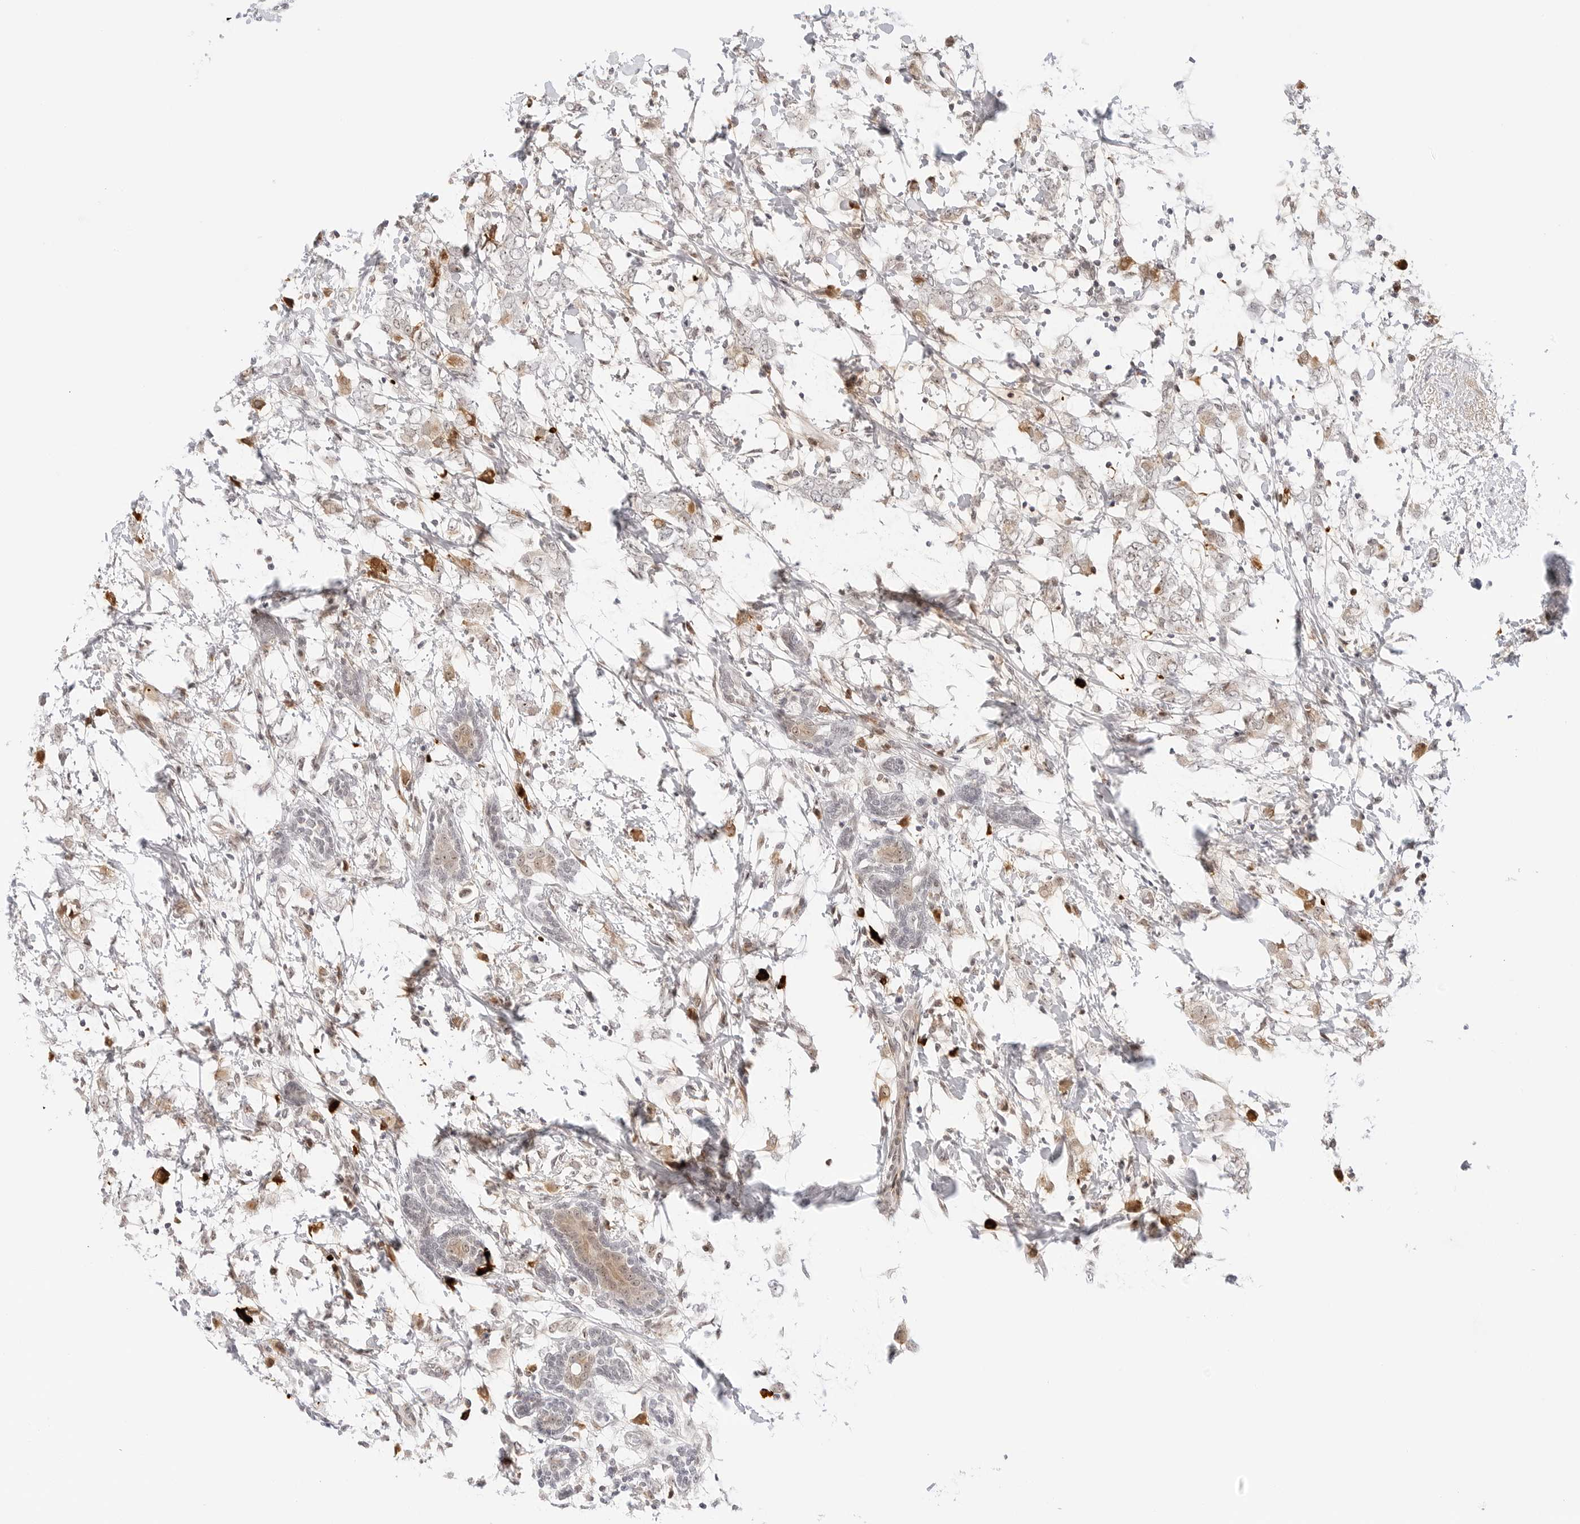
{"staining": {"intensity": "moderate", "quantity": "<25%", "location": "cytoplasmic/membranous"}, "tissue": "breast cancer", "cell_type": "Tumor cells", "image_type": "cancer", "snomed": [{"axis": "morphology", "description": "Normal tissue, NOS"}, {"axis": "morphology", "description": "Lobular carcinoma"}, {"axis": "topography", "description": "Breast"}], "caption": "Breast cancer (lobular carcinoma) was stained to show a protein in brown. There is low levels of moderate cytoplasmic/membranous positivity in approximately <25% of tumor cells. The staining is performed using DAB brown chromogen to label protein expression. The nuclei are counter-stained blue using hematoxylin.", "gene": "HIPK3", "patient": {"sex": "female", "age": 47}}